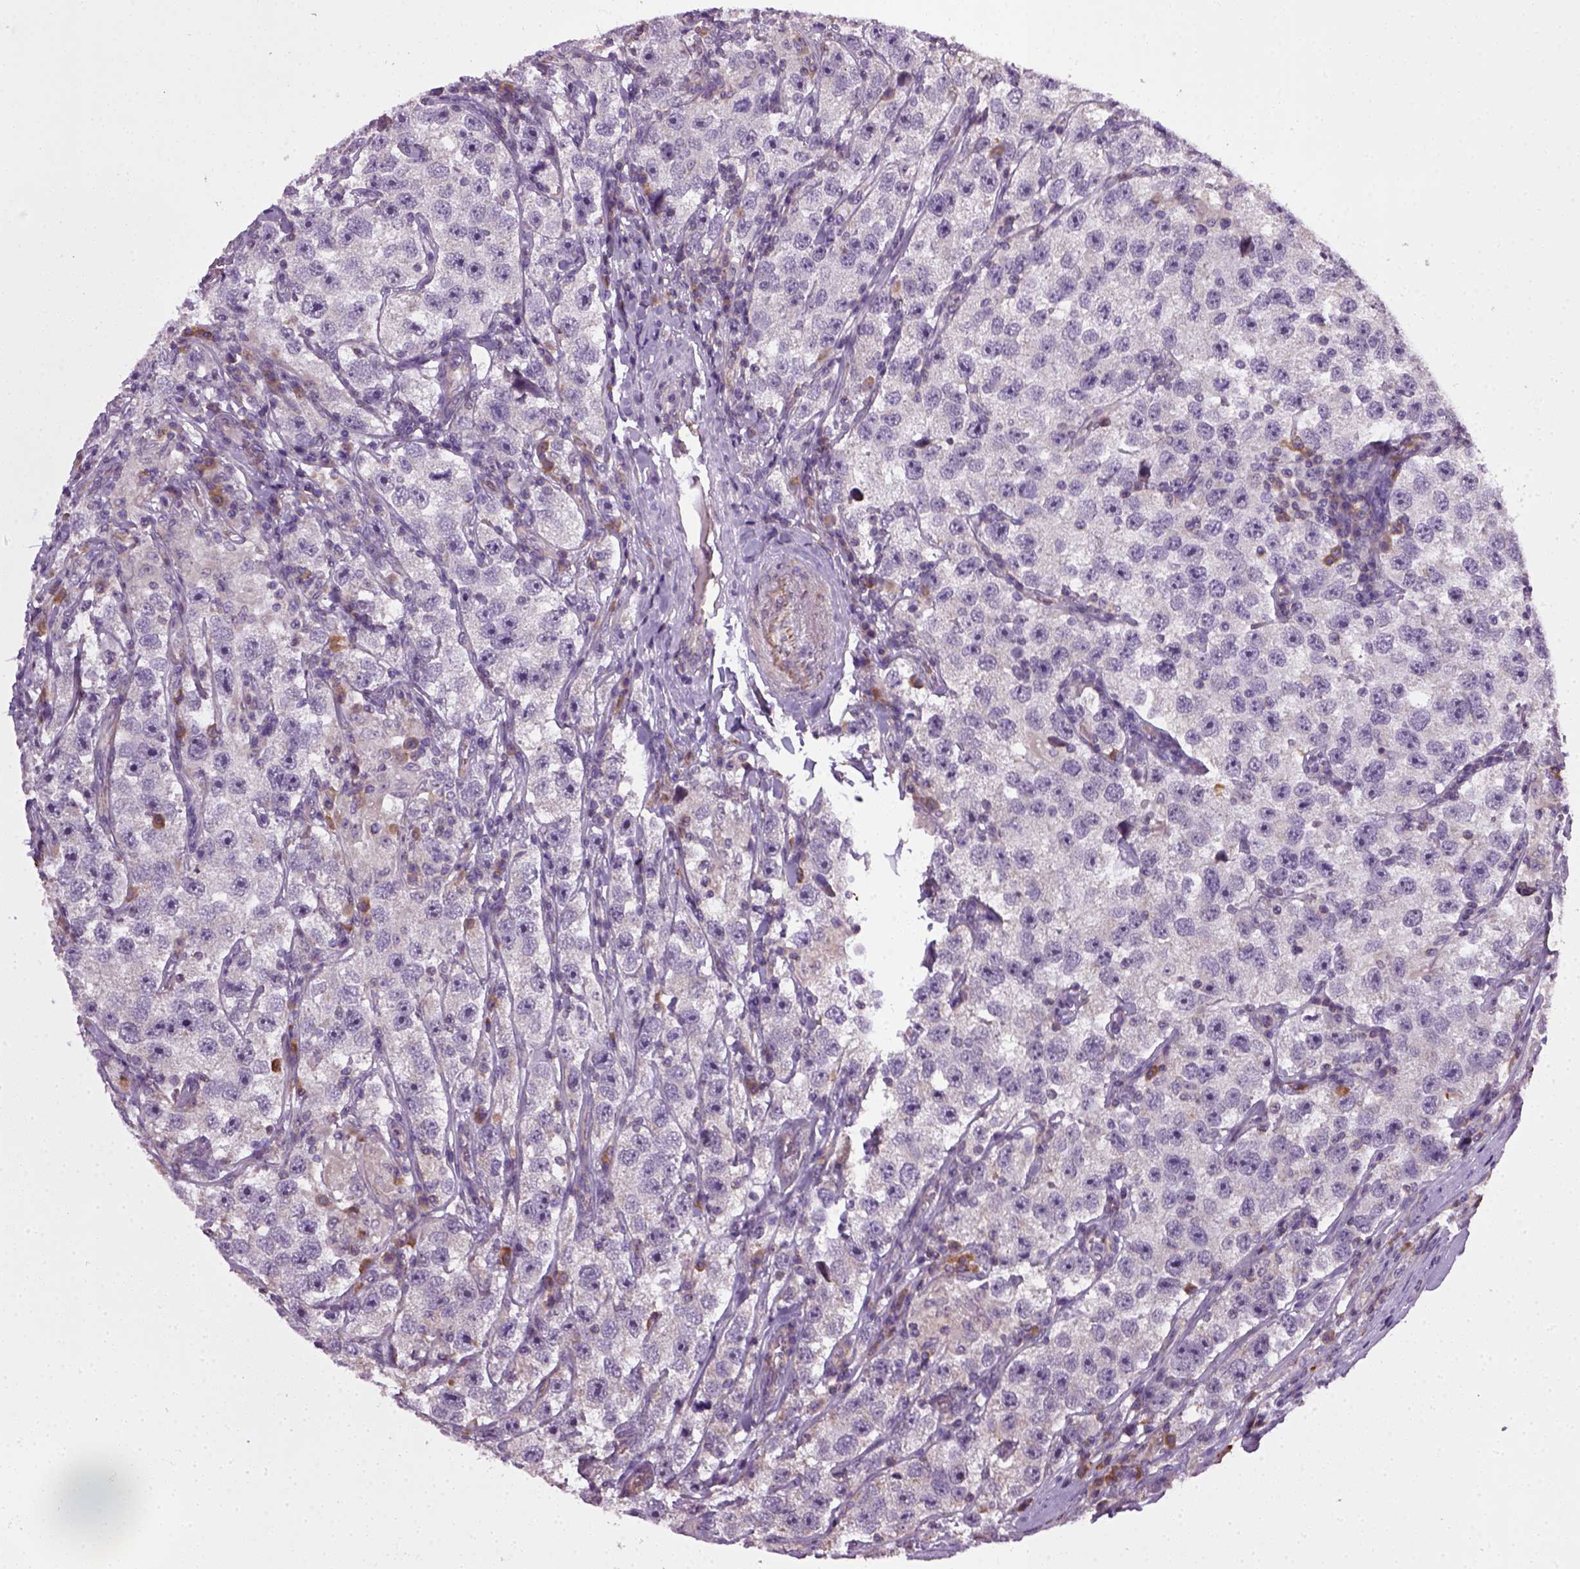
{"staining": {"intensity": "negative", "quantity": "none", "location": "none"}, "tissue": "testis cancer", "cell_type": "Tumor cells", "image_type": "cancer", "snomed": [{"axis": "morphology", "description": "Seminoma, NOS"}, {"axis": "topography", "description": "Testis"}], "caption": "Immunohistochemical staining of human testis seminoma demonstrates no significant staining in tumor cells.", "gene": "TPRG1", "patient": {"sex": "male", "age": 26}}